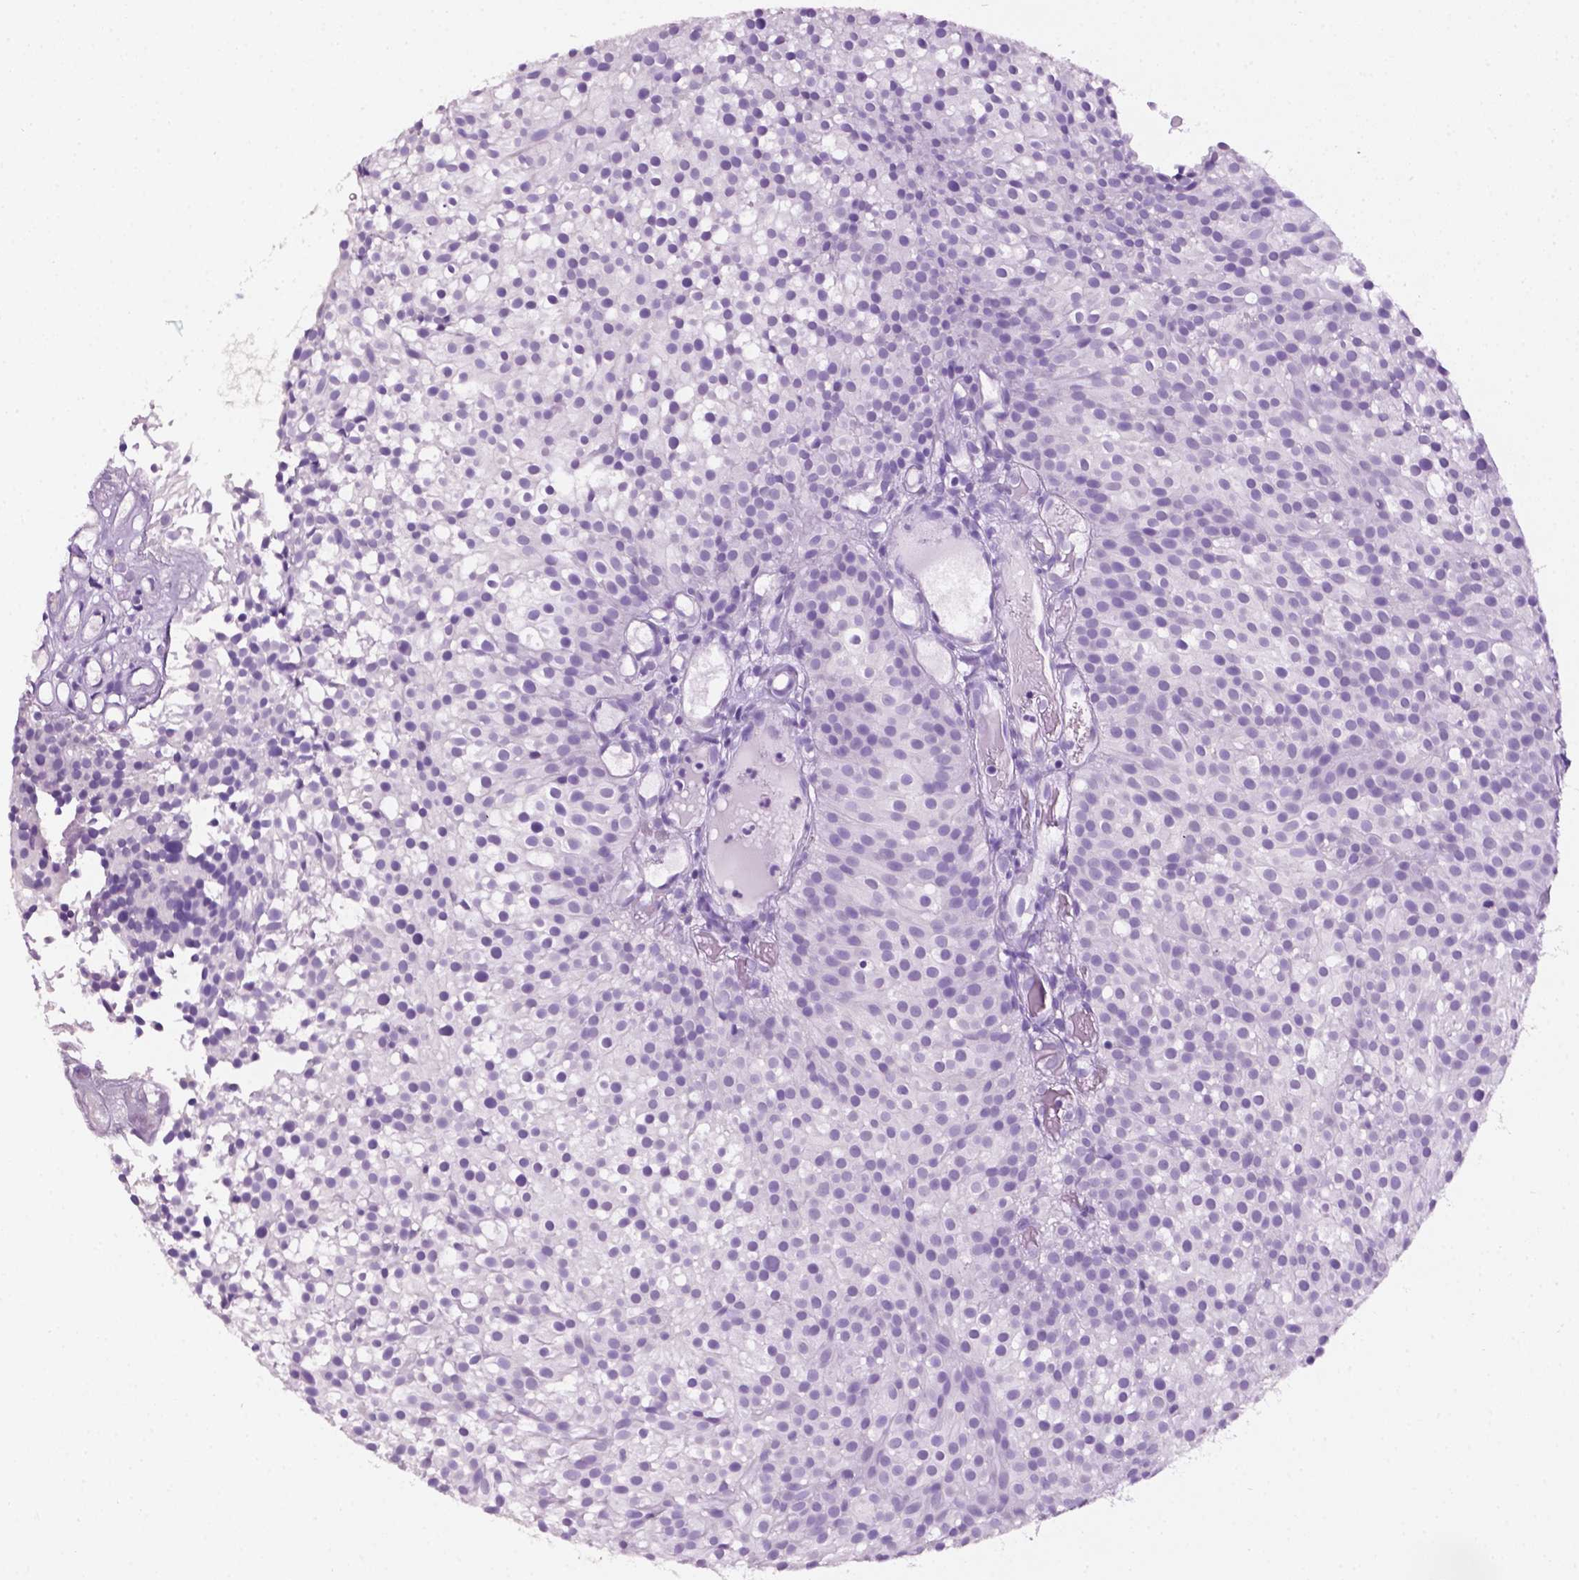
{"staining": {"intensity": "negative", "quantity": "none", "location": "none"}, "tissue": "urothelial cancer", "cell_type": "Tumor cells", "image_type": "cancer", "snomed": [{"axis": "morphology", "description": "Urothelial carcinoma, Low grade"}, {"axis": "topography", "description": "Urinary bladder"}], "caption": "Histopathology image shows no significant protein staining in tumor cells of urothelial cancer.", "gene": "PHGR1", "patient": {"sex": "male", "age": 63}}